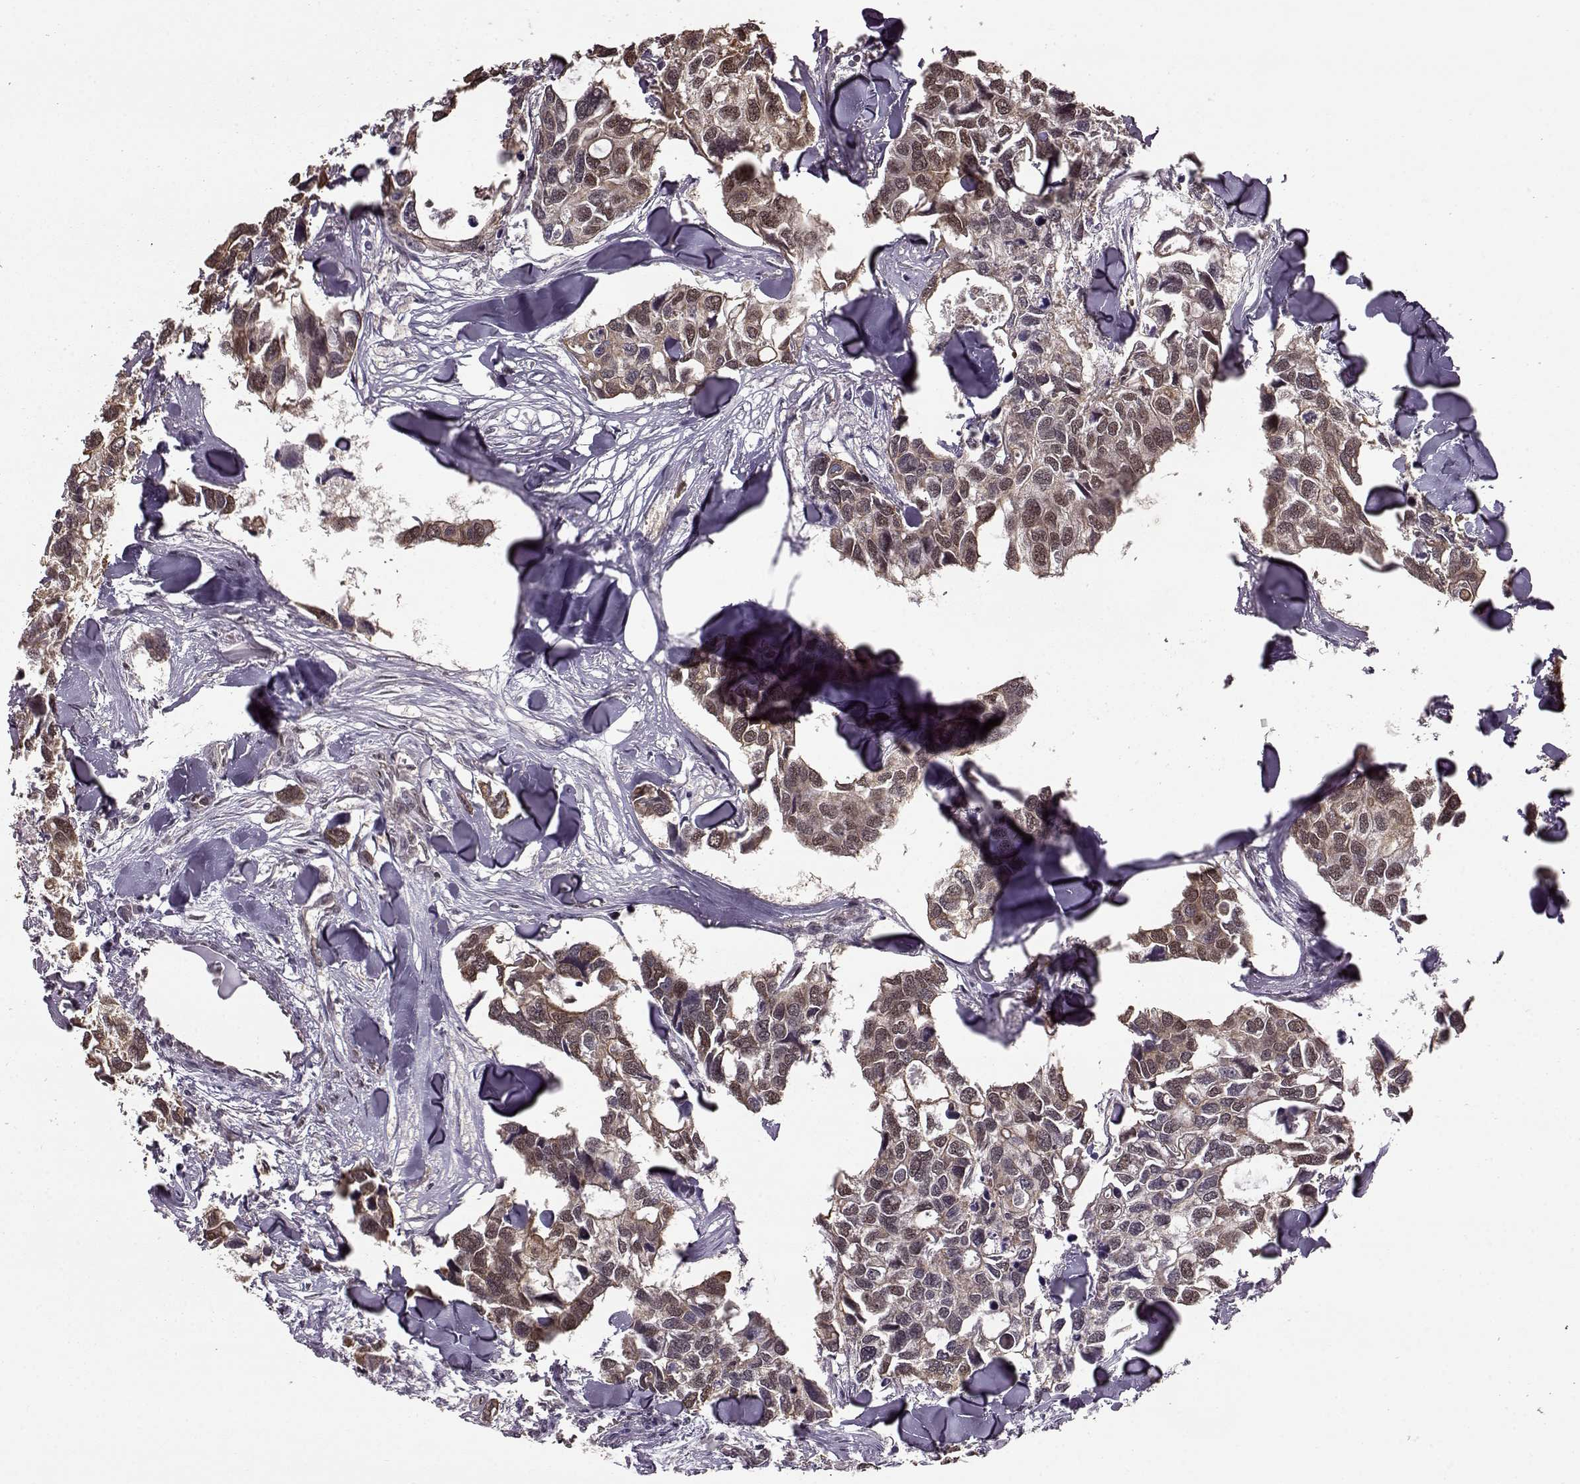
{"staining": {"intensity": "moderate", "quantity": ">75%", "location": "cytoplasmic/membranous"}, "tissue": "breast cancer", "cell_type": "Tumor cells", "image_type": "cancer", "snomed": [{"axis": "morphology", "description": "Duct carcinoma"}, {"axis": "topography", "description": "Breast"}], "caption": "This photomicrograph shows breast intraductal carcinoma stained with immunohistochemistry (IHC) to label a protein in brown. The cytoplasmic/membranous of tumor cells show moderate positivity for the protein. Nuclei are counter-stained blue.", "gene": "FTO", "patient": {"sex": "female", "age": 83}}